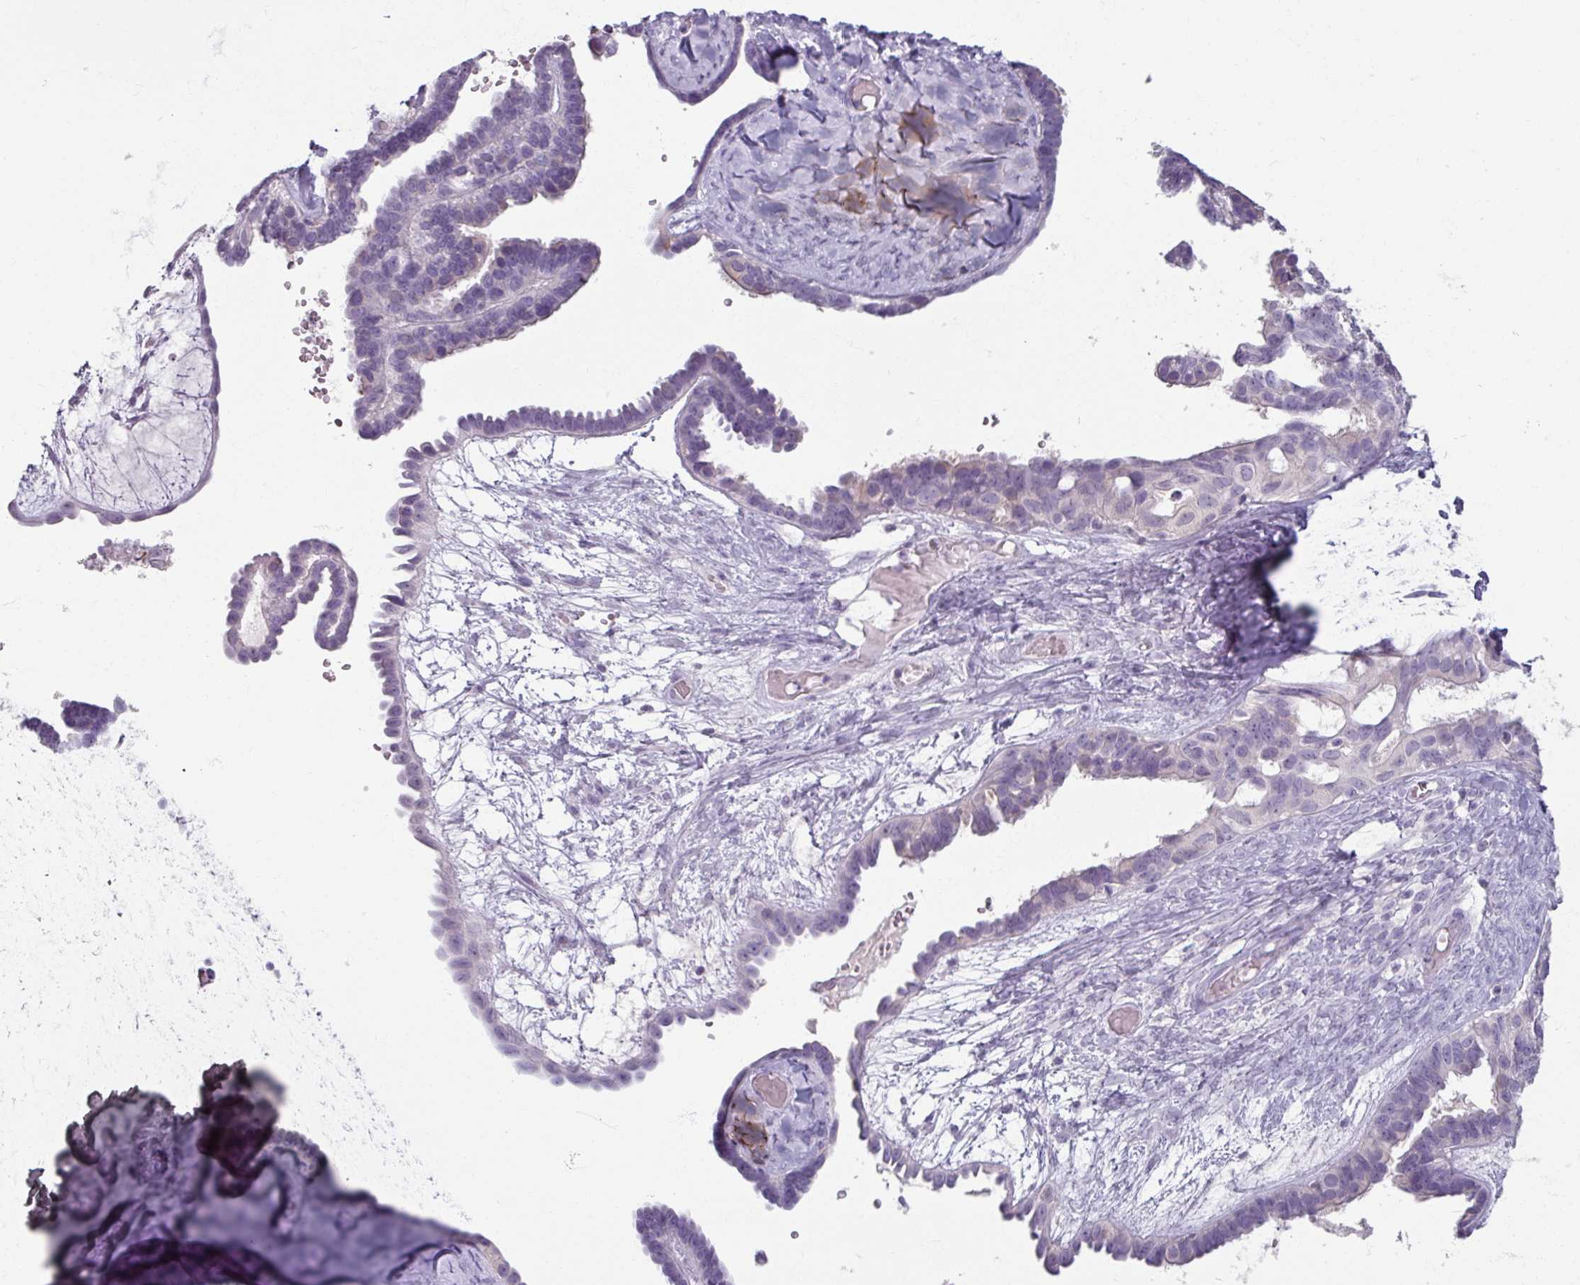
{"staining": {"intensity": "negative", "quantity": "none", "location": "none"}, "tissue": "ovarian cancer", "cell_type": "Tumor cells", "image_type": "cancer", "snomed": [{"axis": "morphology", "description": "Cystadenocarcinoma, serous, NOS"}, {"axis": "topography", "description": "Ovary"}], "caption": "Immunohistochemistry (IHC) of human ovarian serous cystadenocarcinoma demonstrates no staining in tumor cells.", "gene": "SLC27A5", "patient": {"sex": "female", "age": 69}}